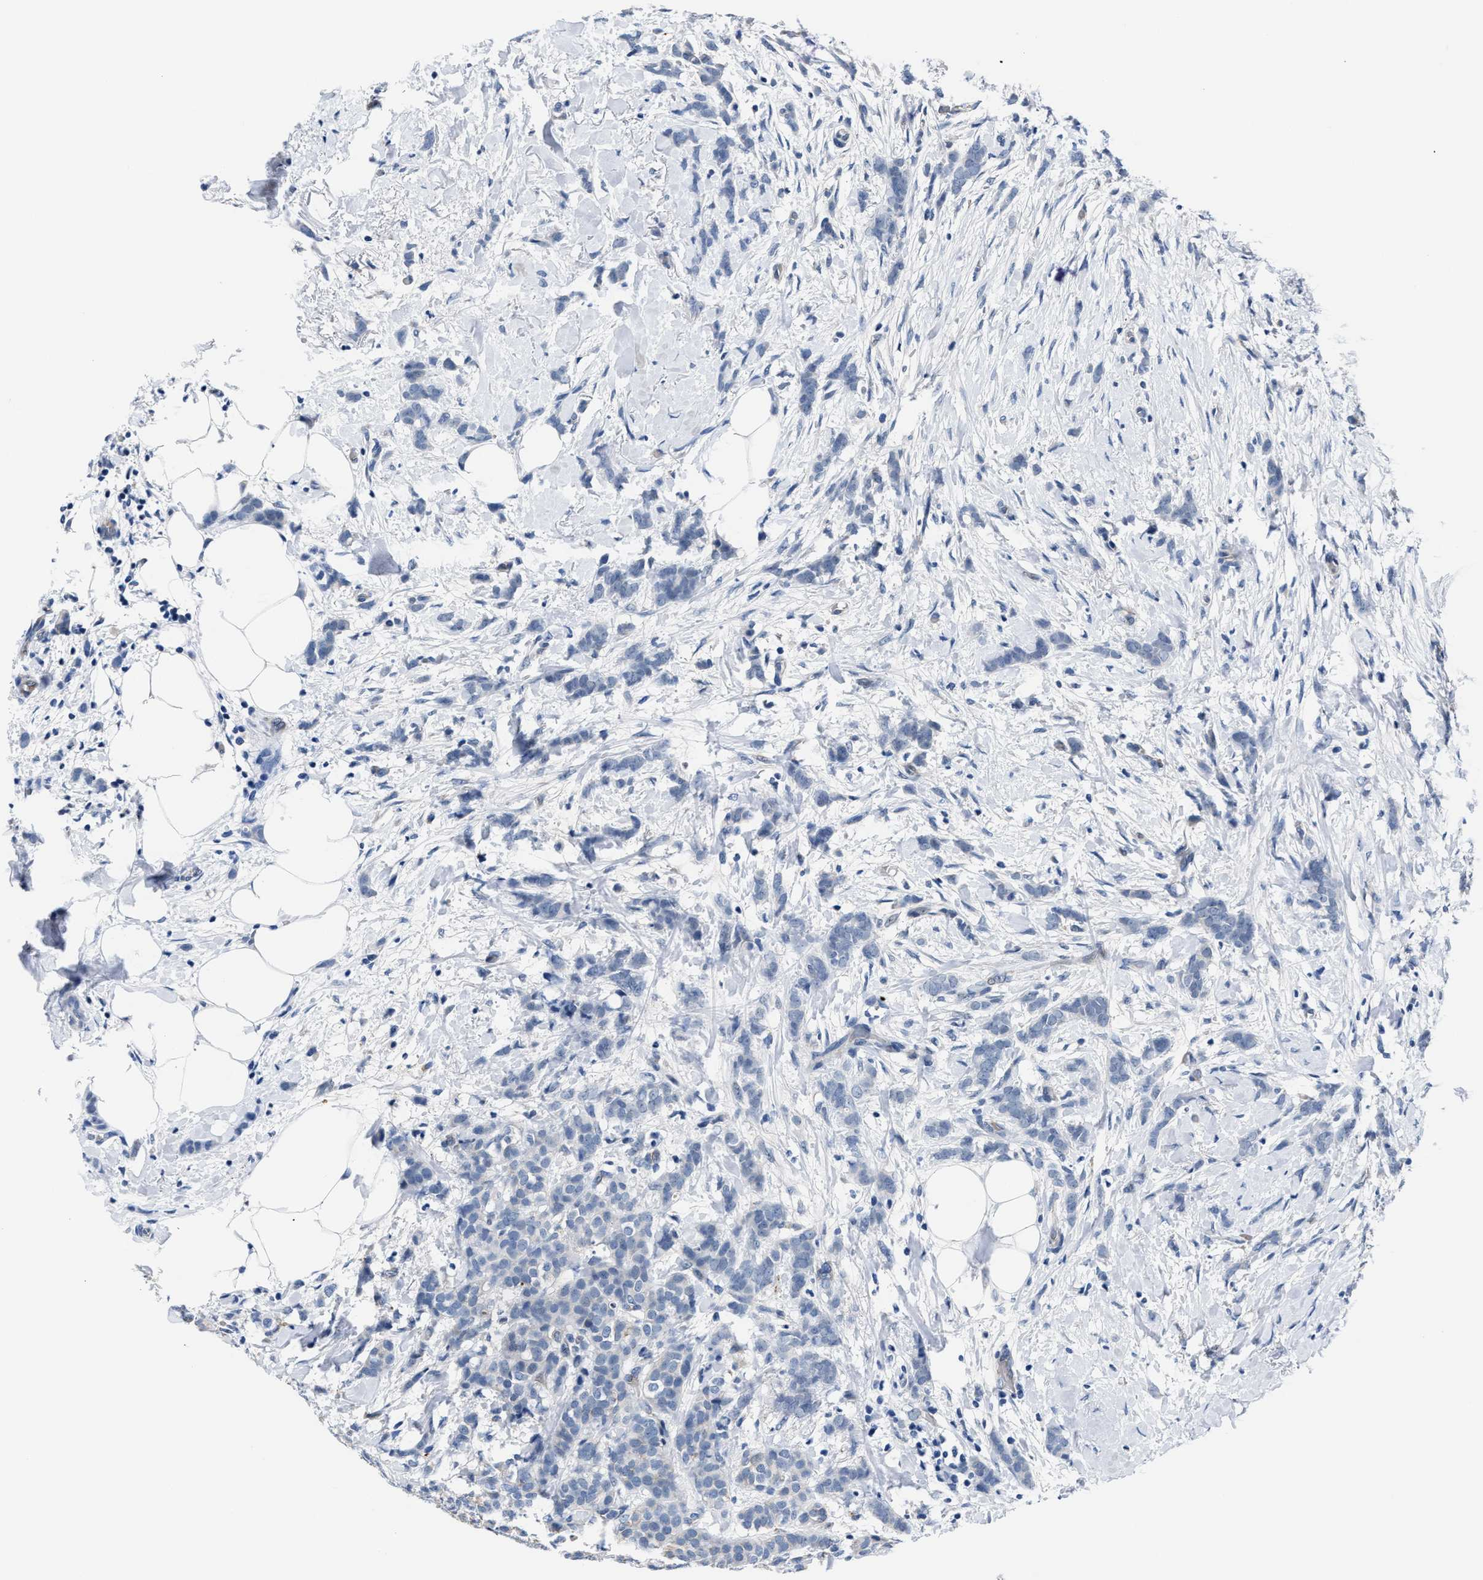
{"staining": {"intensity": "negative", "quantity": "none", "location": "none"}, "tissue": "breast cancer", "cell_type": "Tumor cells", "image_type": "cancer", "snomed": [{"axis": "morphology", "description": "Lobular carcinoma, in situ"}, {"axis": "morphology", "description": "Lobular carcinoma"}, {"axis": "topography", "description": "Breast"}], "caption": "Tumor cells are negative for brown protein staining in lobular carcinoma in situ (breast). (Immunohistochemistry (ihc), brightfield microscopy, high magnification).", "gene": "GHITM", "patient": {"sex": "female", "age": 41}}